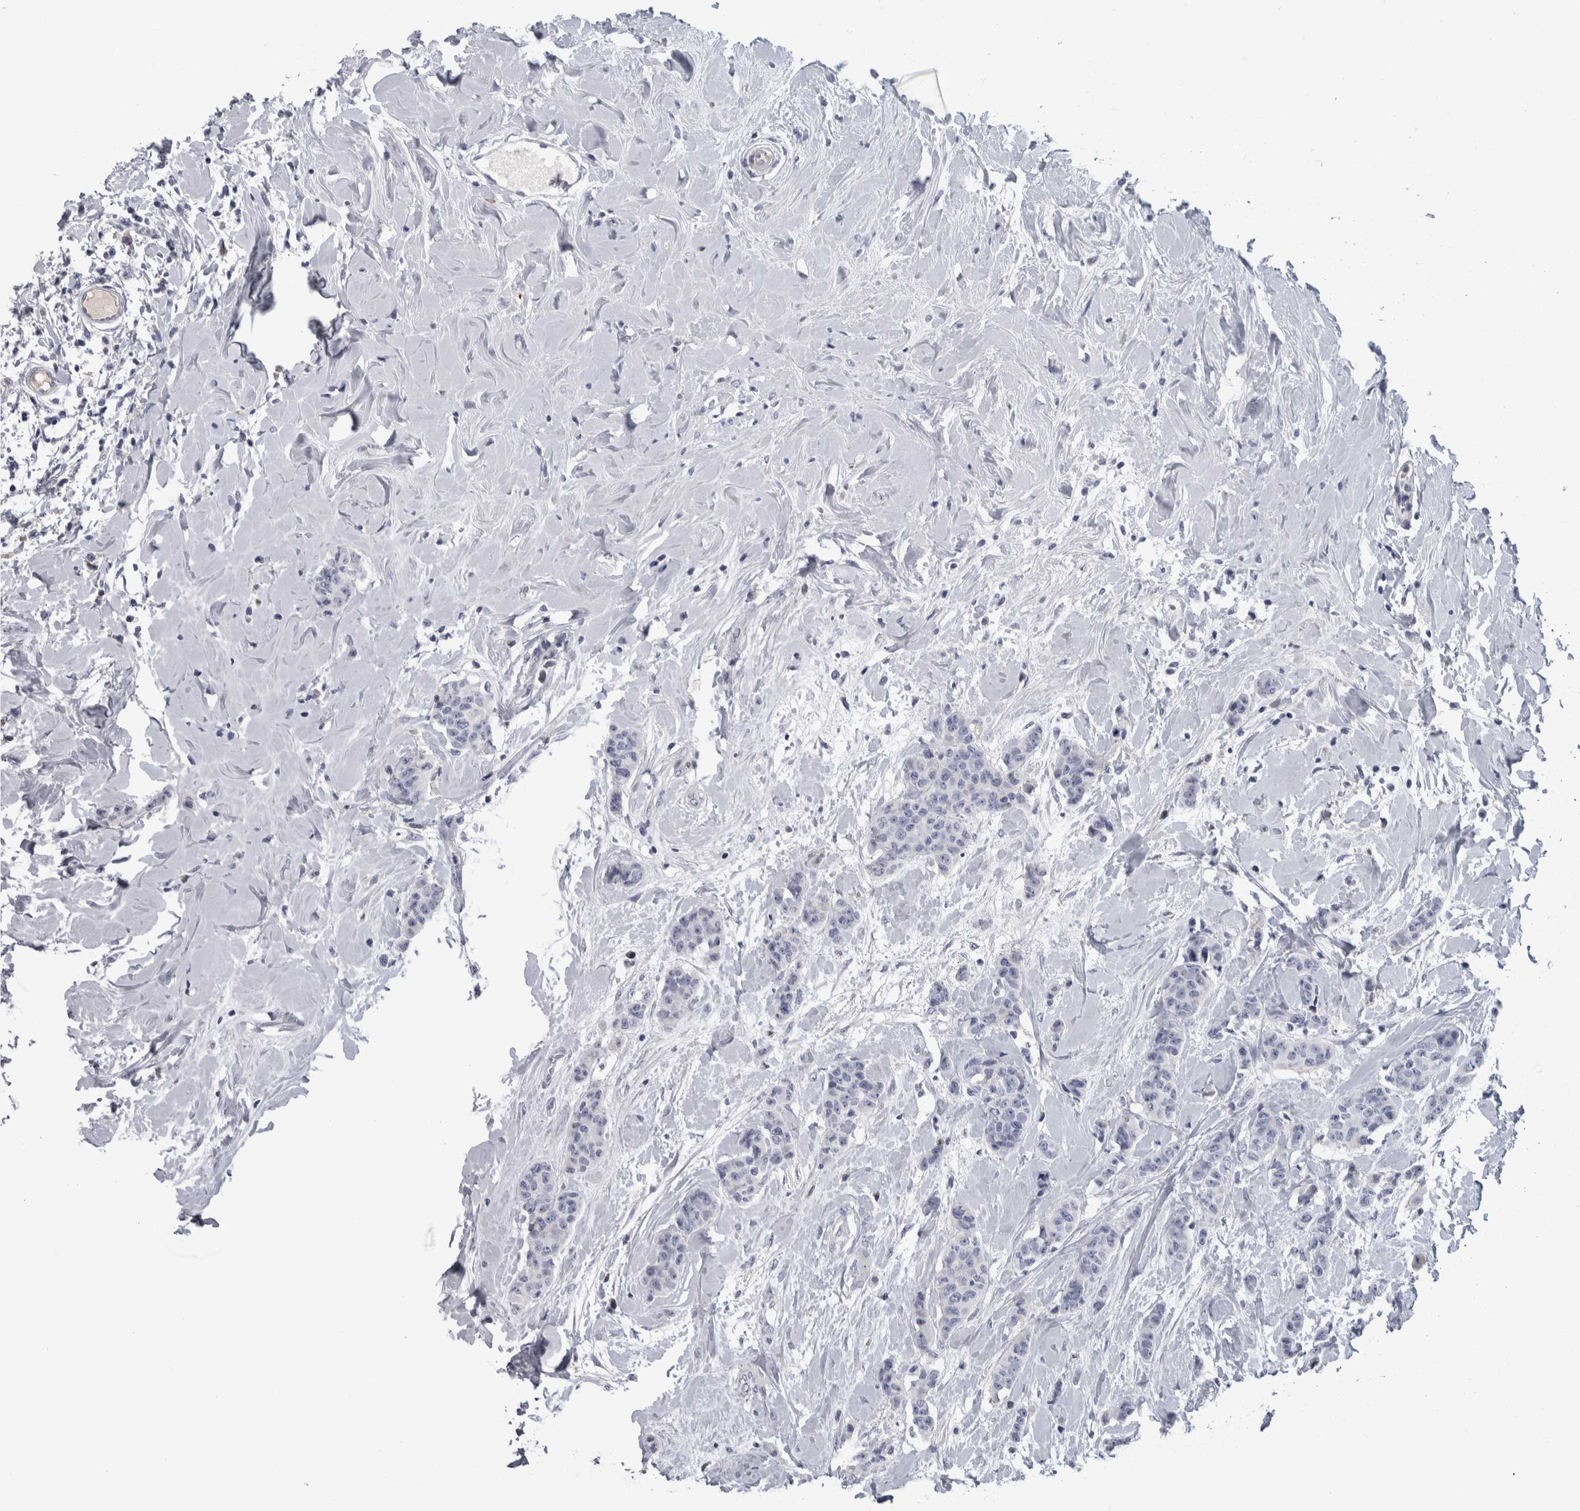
{"staining": {"intensity": "negative", "quantity": "none", "location": "none"}, "tissue": "breast cancer", "cell_type": "Tumor cells", "image_type": "cancer", "snomed": [{"axis": "morphology", "description": "Normal tissue, NOS"}, {"axis": "morphology", "description": "Duct carcinoma"}, {"axis": "topography", "description": "Breast"}], "caption": "Immunohistochemistry photomicrograph of neoplastic tissue: breast cancer (invasive ductal carcinoma) stained with DAB (3,3'-diaminobenzidine) displays no significant protein staining in tumor cells. (Immunohistochemistry, brightfield microscopy, high magnification).", "gene": "PAX5", "patient": {"sex": "female", "age": 40}}